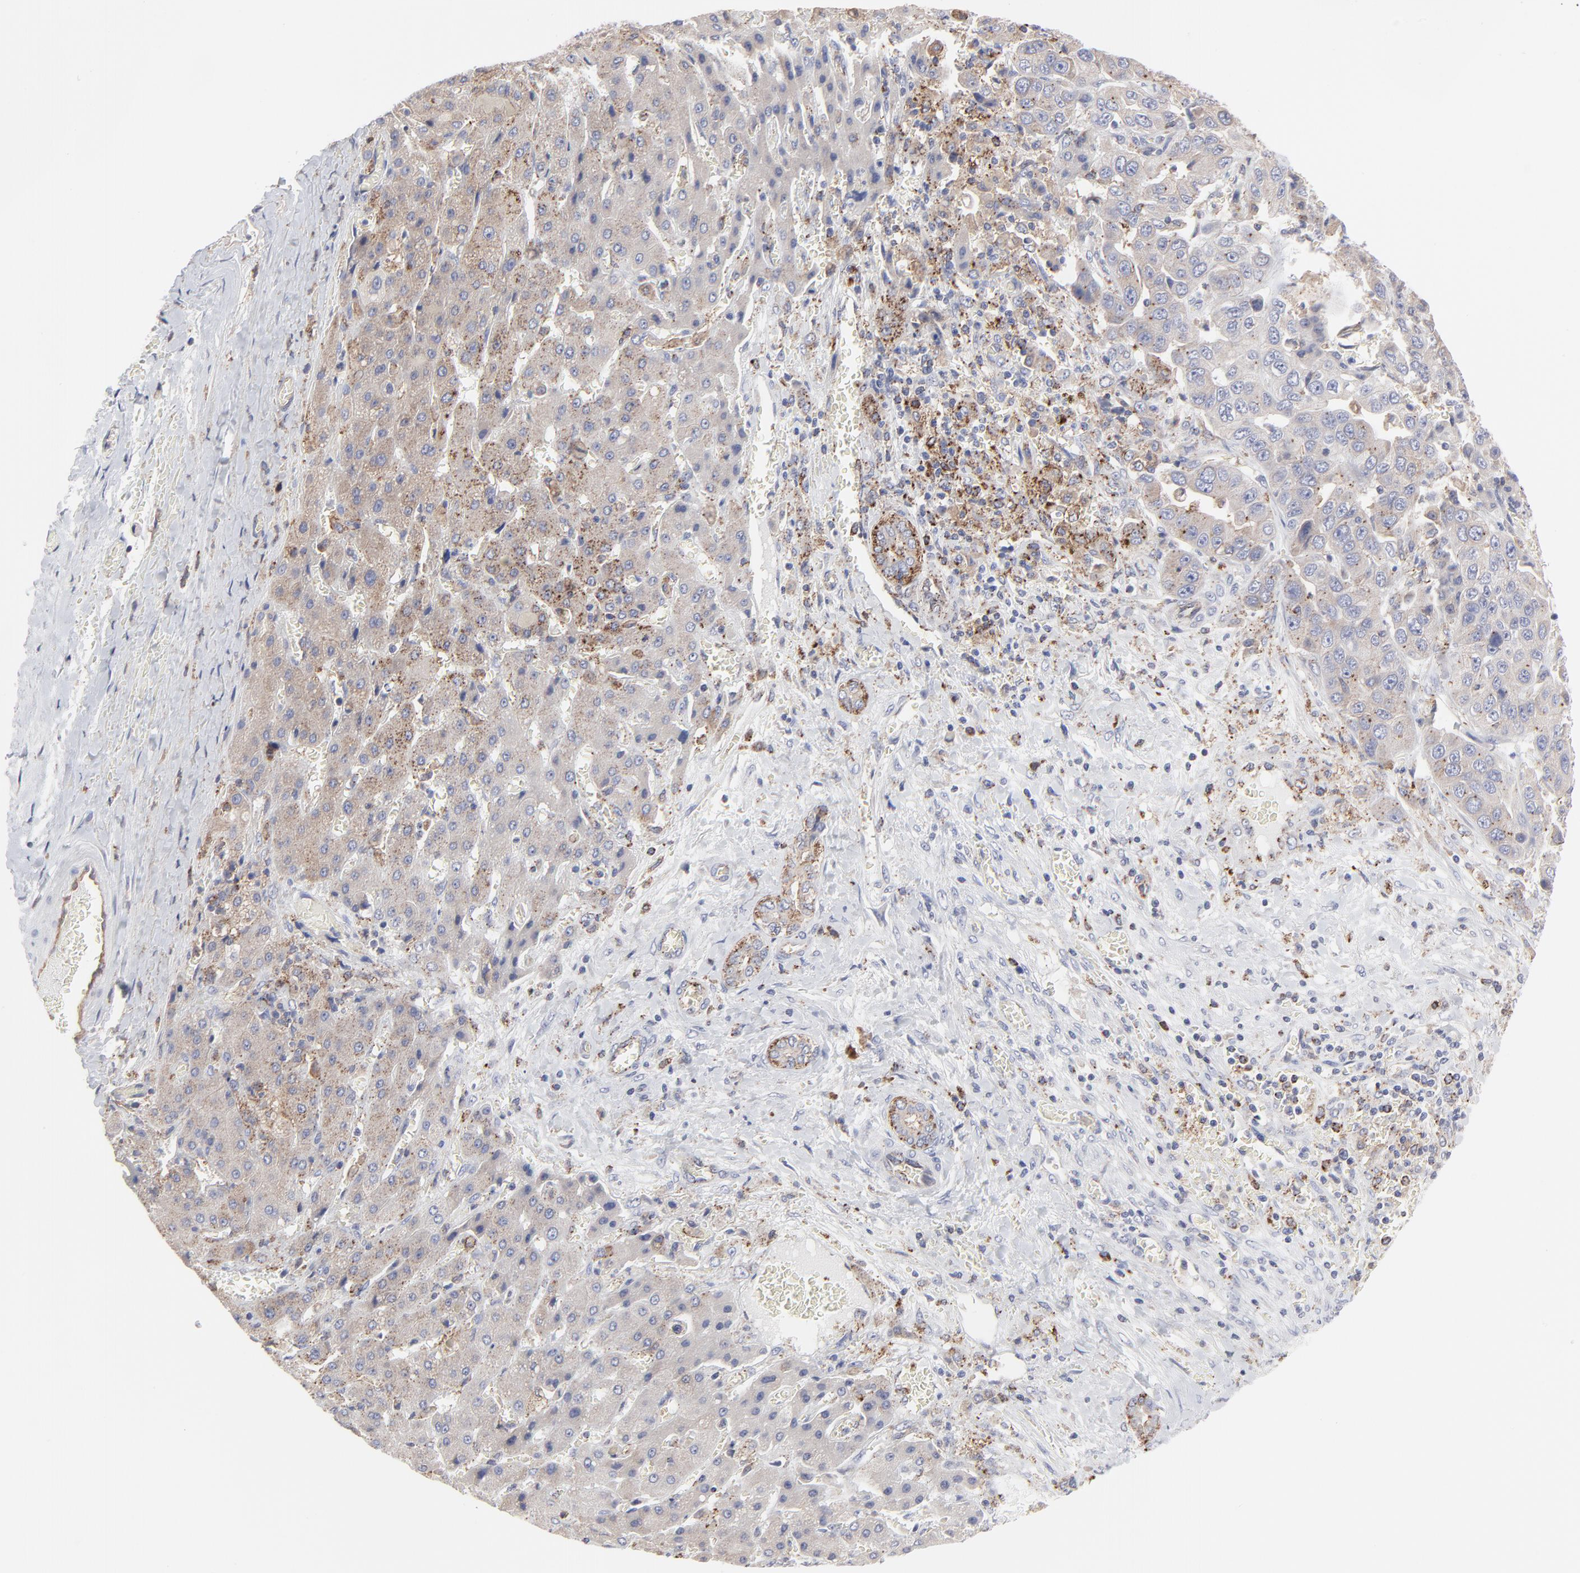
{"staining": {"intensity": "weak", "quantity": ">75%", "location": "cytoplasmic/membranous"}, "tissue": "liver cancer", "cell_type": "Tumor cells", "image_type": "cancer", "snomed": [{"axis": "morphology", "description": "Cholangiocarcinoma"}, {"axis": "topography", "description": "Liver"}], "caption": "Immunohistochemical staining of liver cancer reveals low levels of weak cytoplasmic/membranous expression in about >75% of tumor cells. (Brightfield microscopy of DAB IHC at high magnification).", "gene": "TRIM22", "patient": {"sex": "female", "age": 52}}